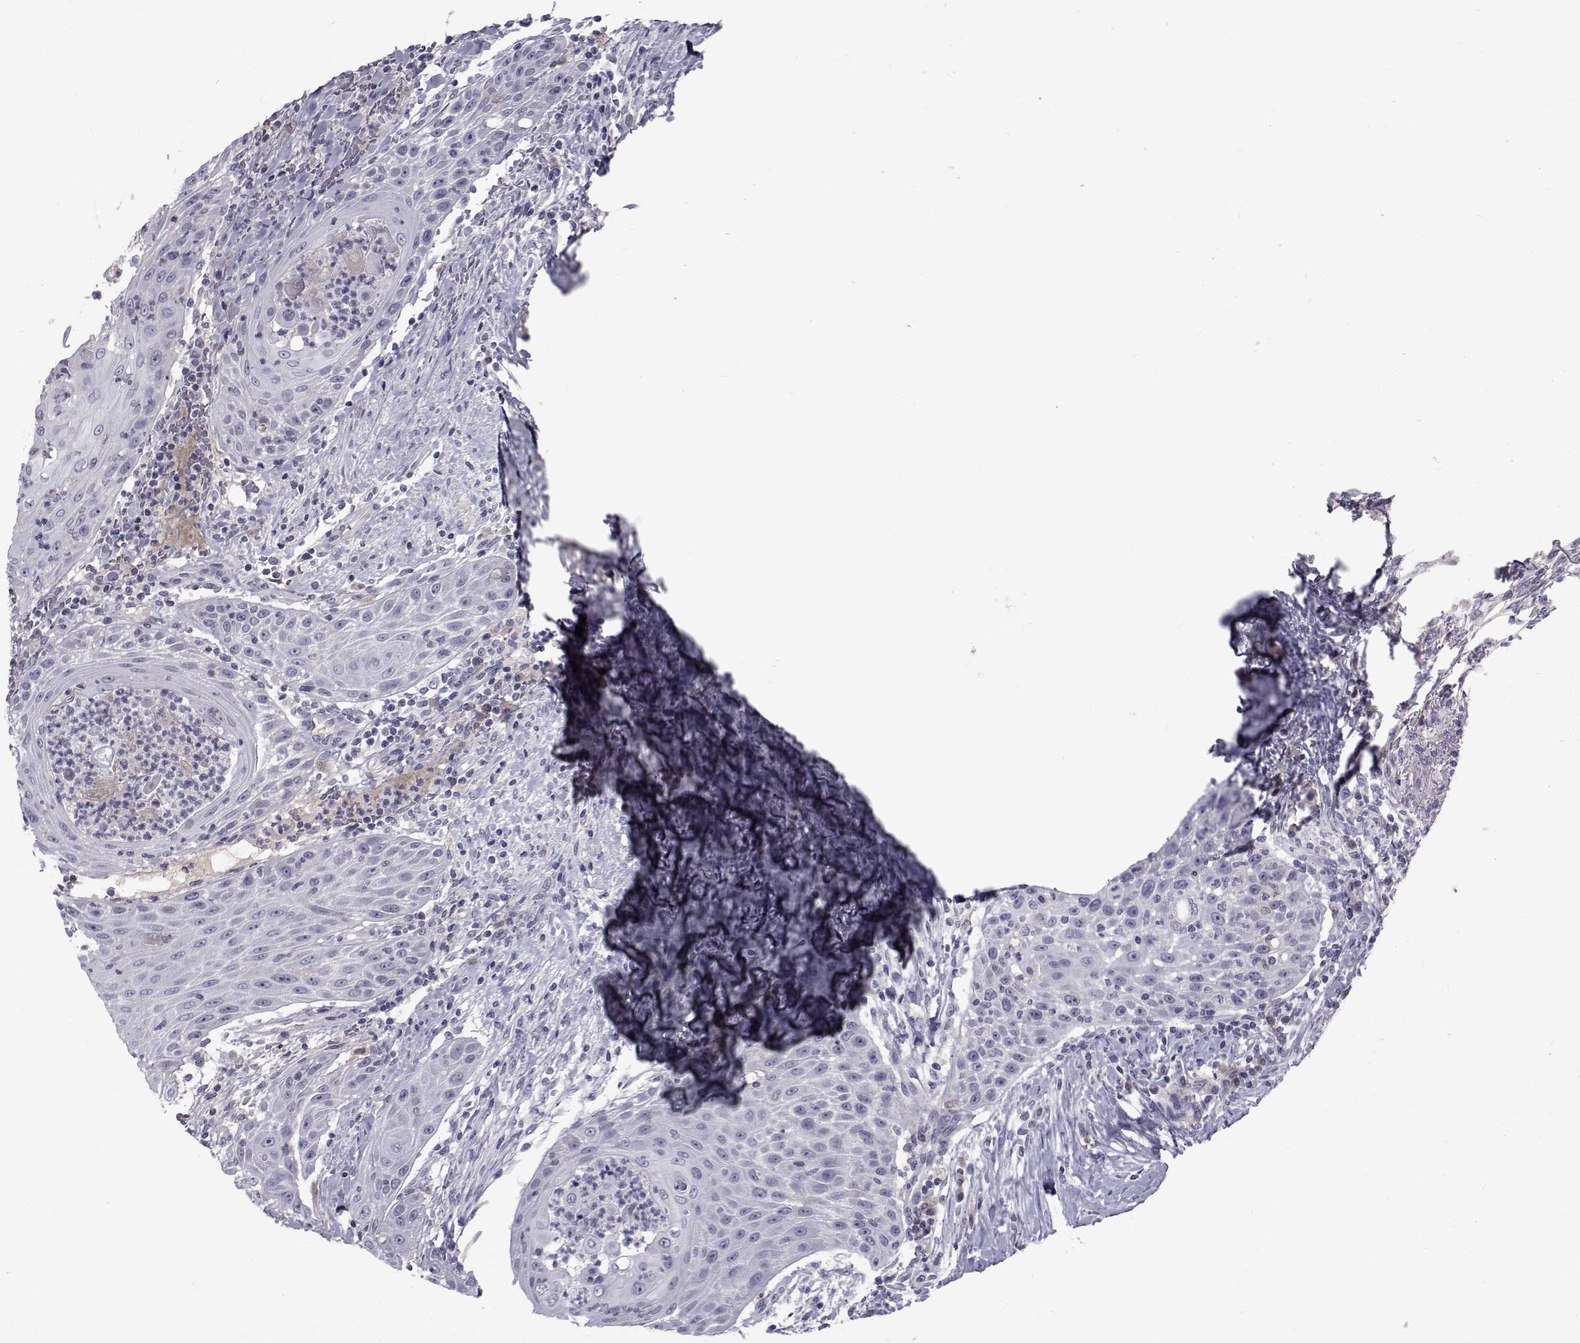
{"staining": {"intensity": "negative", "quantity": "none", "location": "none"}, "tissue": "head and neck cancer", "cell_type": "Tumor cells", "image_type": "cancer", "snomed": [{"axis": "morphology", "description": "Squamous cell carcinoma, NOS"}, {"axis": "topography", "description": "Head-Neck"}], "caption": "Squamous cell carcinoma (head and neck) was stained to show a protein in brown. There is no significant positivity in tumor cells. (Brightfield microscopy of DAB IHC at high magnification).", "gene": "PAX2", "patient": {"sex": "male", "age": 69}}